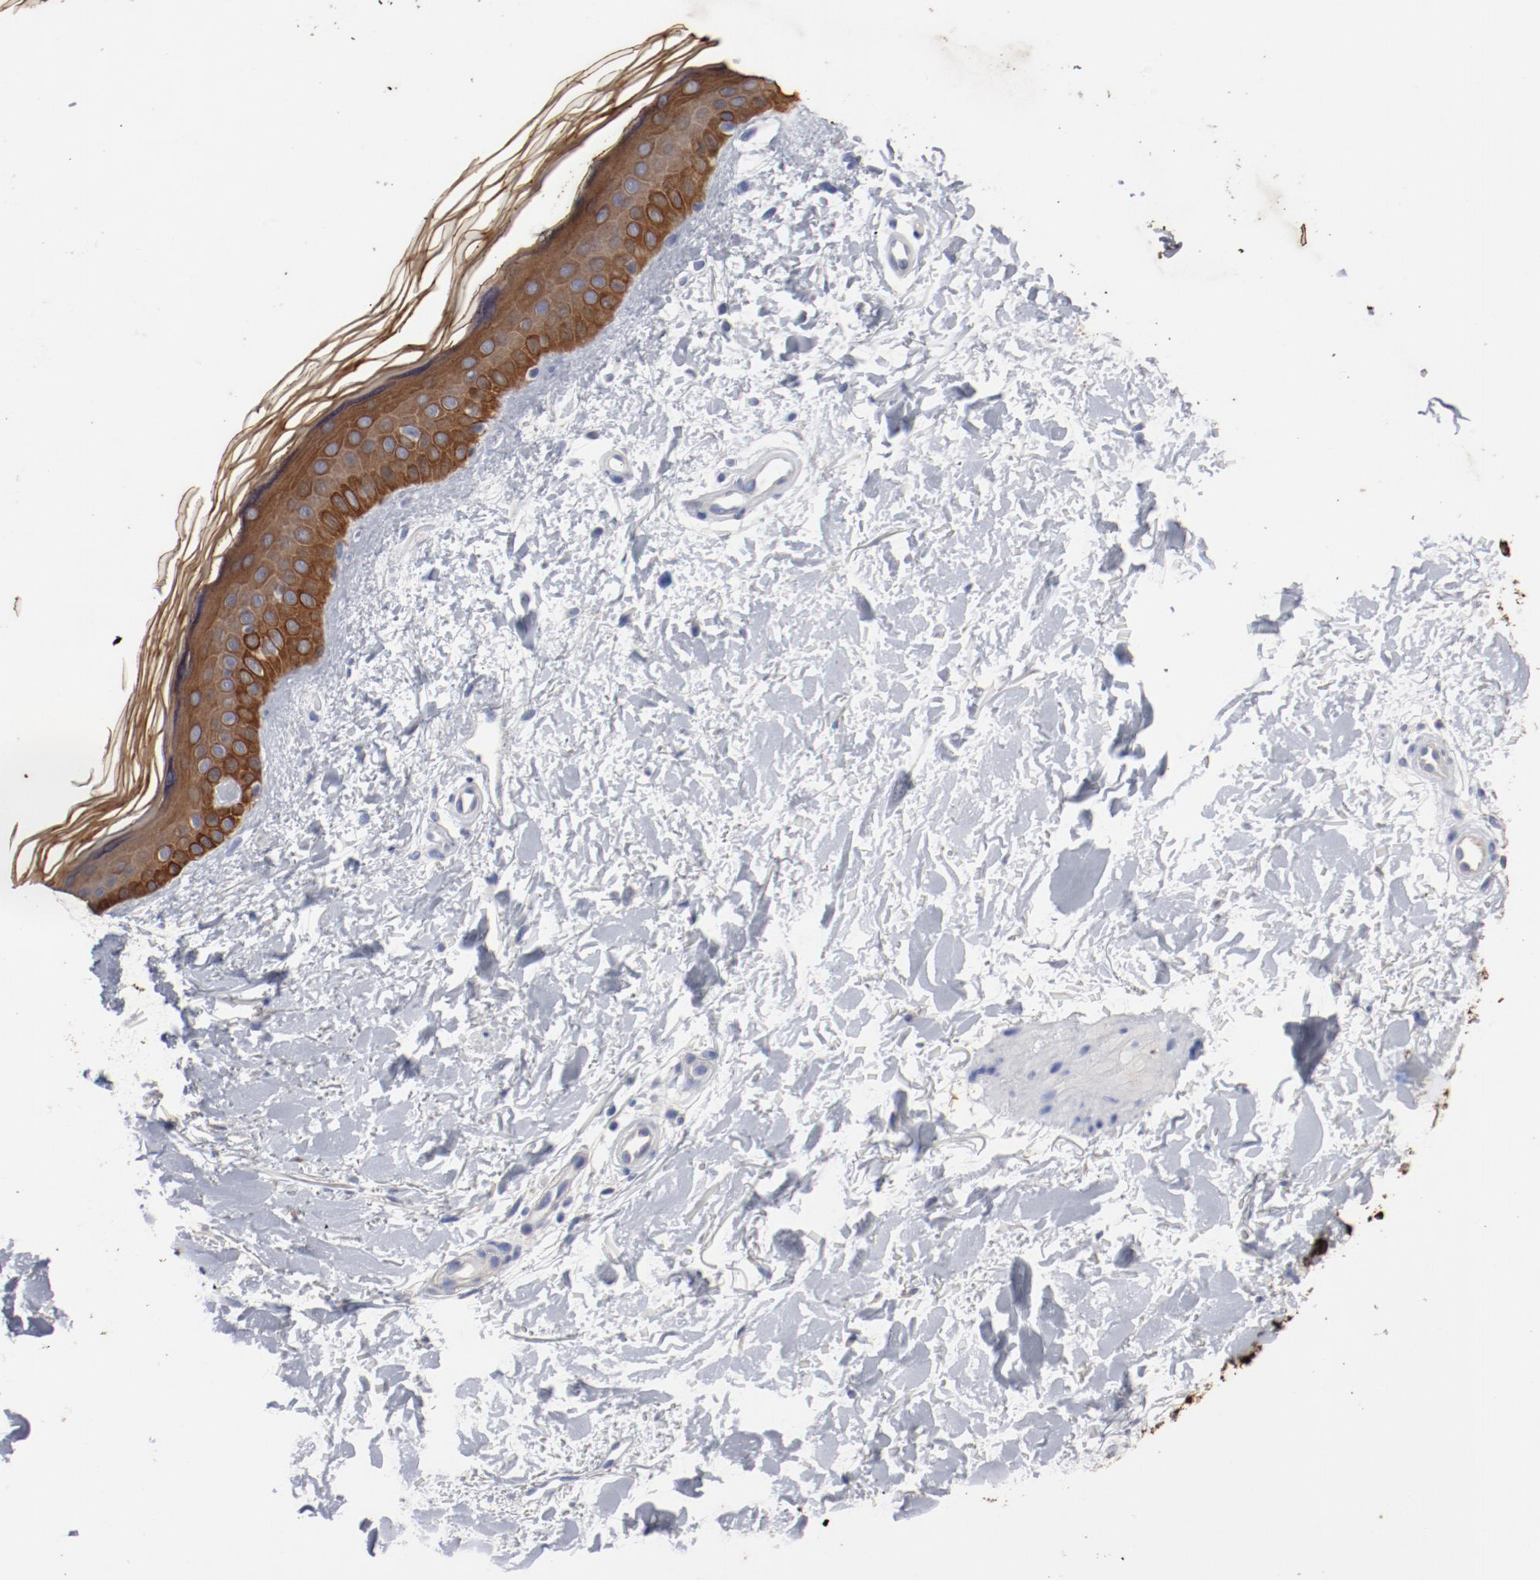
{"staining": {"intensity": "negative", "quantity": "none", "location": "none"}, "tissue": "skin", "cell_type": "Fibroblasts", "image_type": "normal", "snomed": [{"axis": "morphology", "description": "Normal tissue, NOS"}, {"axis": "topography", "description": "Skin"}], "caption": "A high-resolution photomicrograph shows immunohistochemistry (IHC) staining of normal skin, which displays no significant expression in fibroblasts.", "gene": "TSPAN6", "patient": {"sex": "female", "age": 19}}